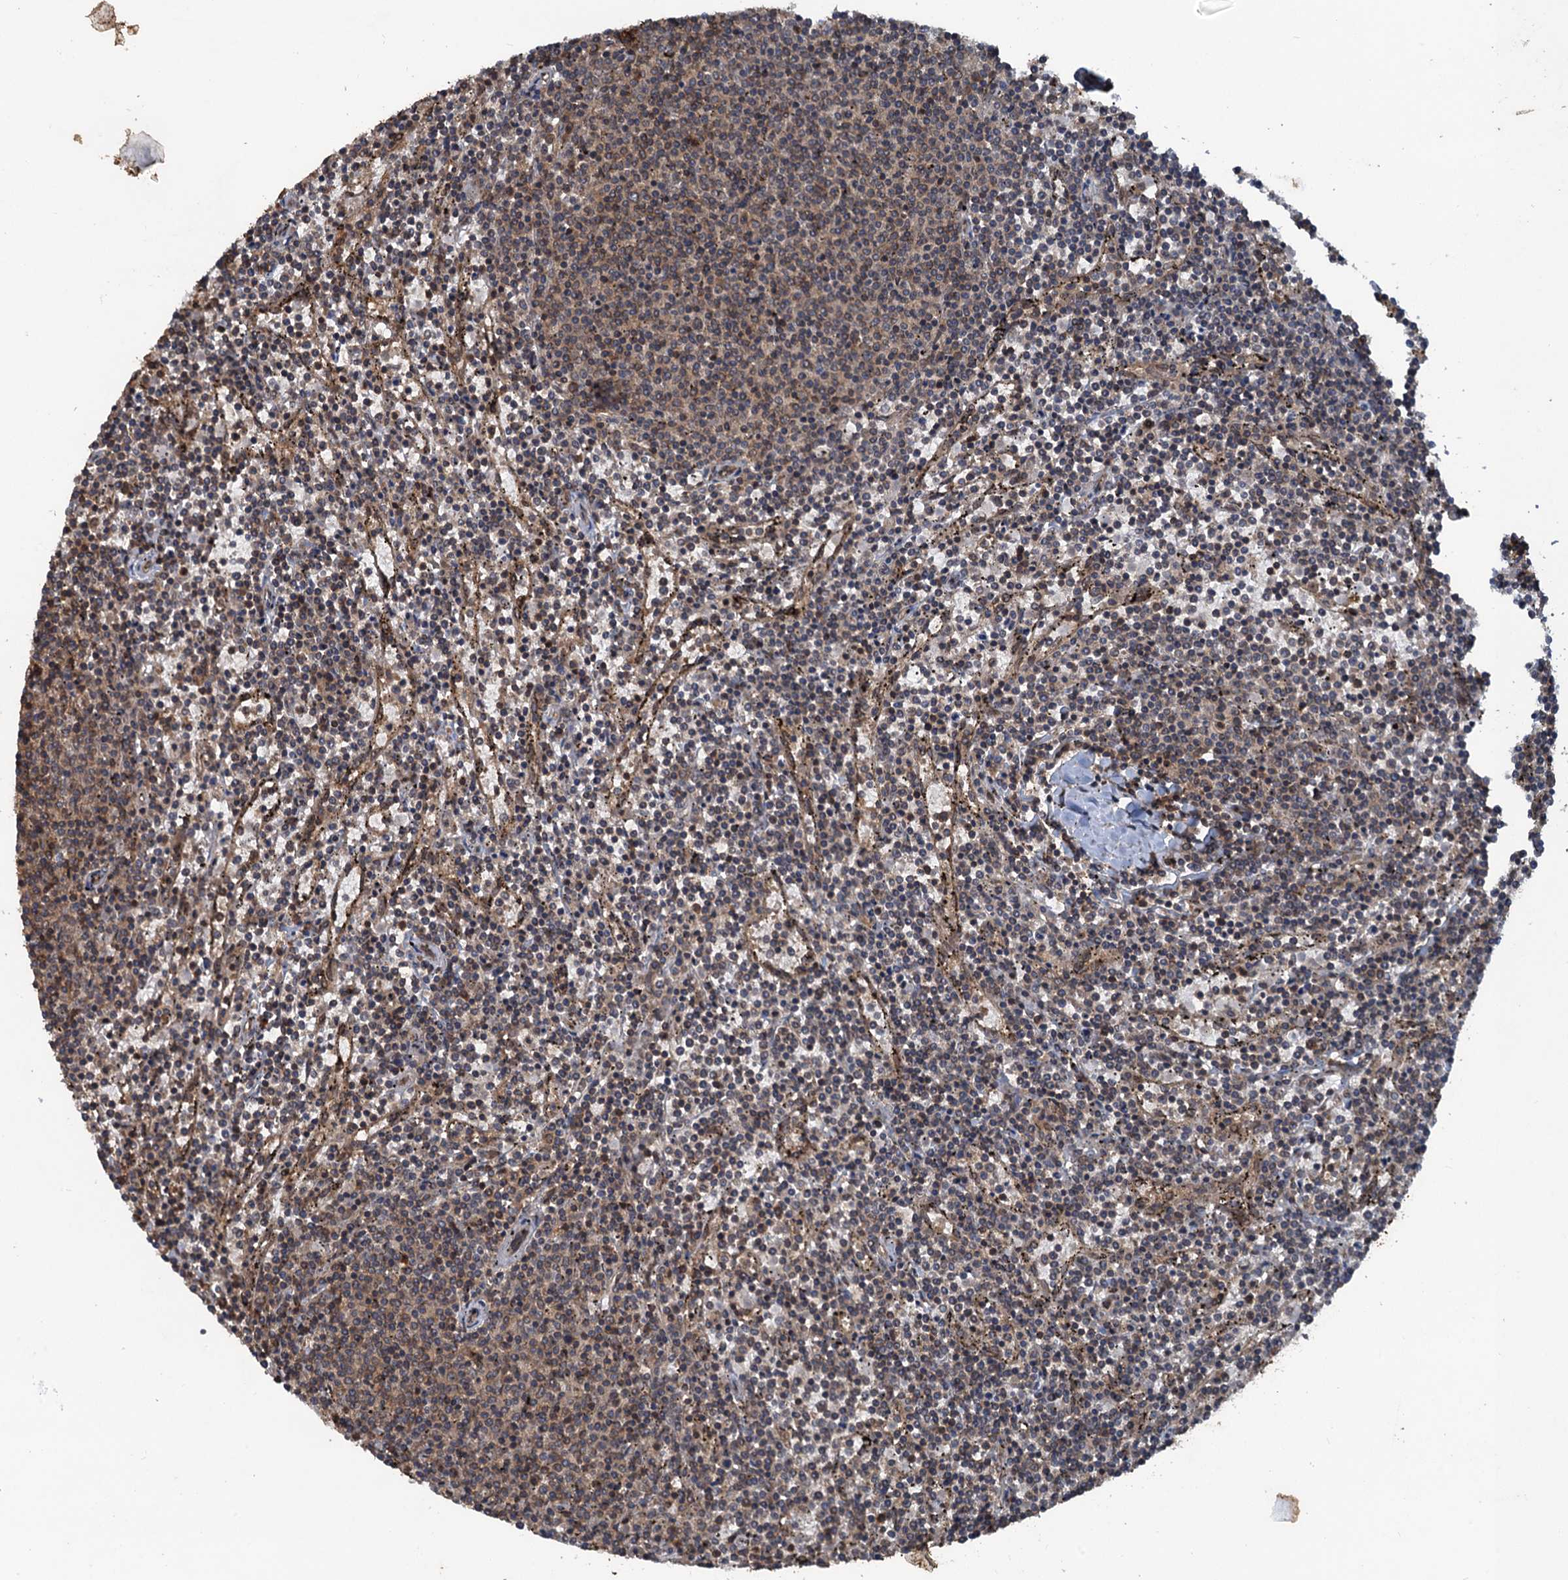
{"staining": {"intensity": "weak", "quantity": "<25%", "location": "cytoplasmic/membranous"}, "tissue": "lymphoma", "cell_type": "Tumor cells", "image_type": "cancer", "snomed": [{"axis": "morphology", "description": "Malignant lymphoma, non-Hodgkin's type, Low grade"}, {"axis": "topography", "description": "Spleen"}], "caption": "Immunohistochemistry (IHC) histopathology image of malignant lymphoma, non-Hodgkin's type (low-grade) stained for a protein (brown), which demonstrates no positivity in tumor cells. The staining was performed using DAB to visualize the protein expression in brown, while the nuclei were stained in blue with hematoxylin (Magnification: 20x).", "gene": "GLE1", "patient": {"sex": "female", "age": 50}}